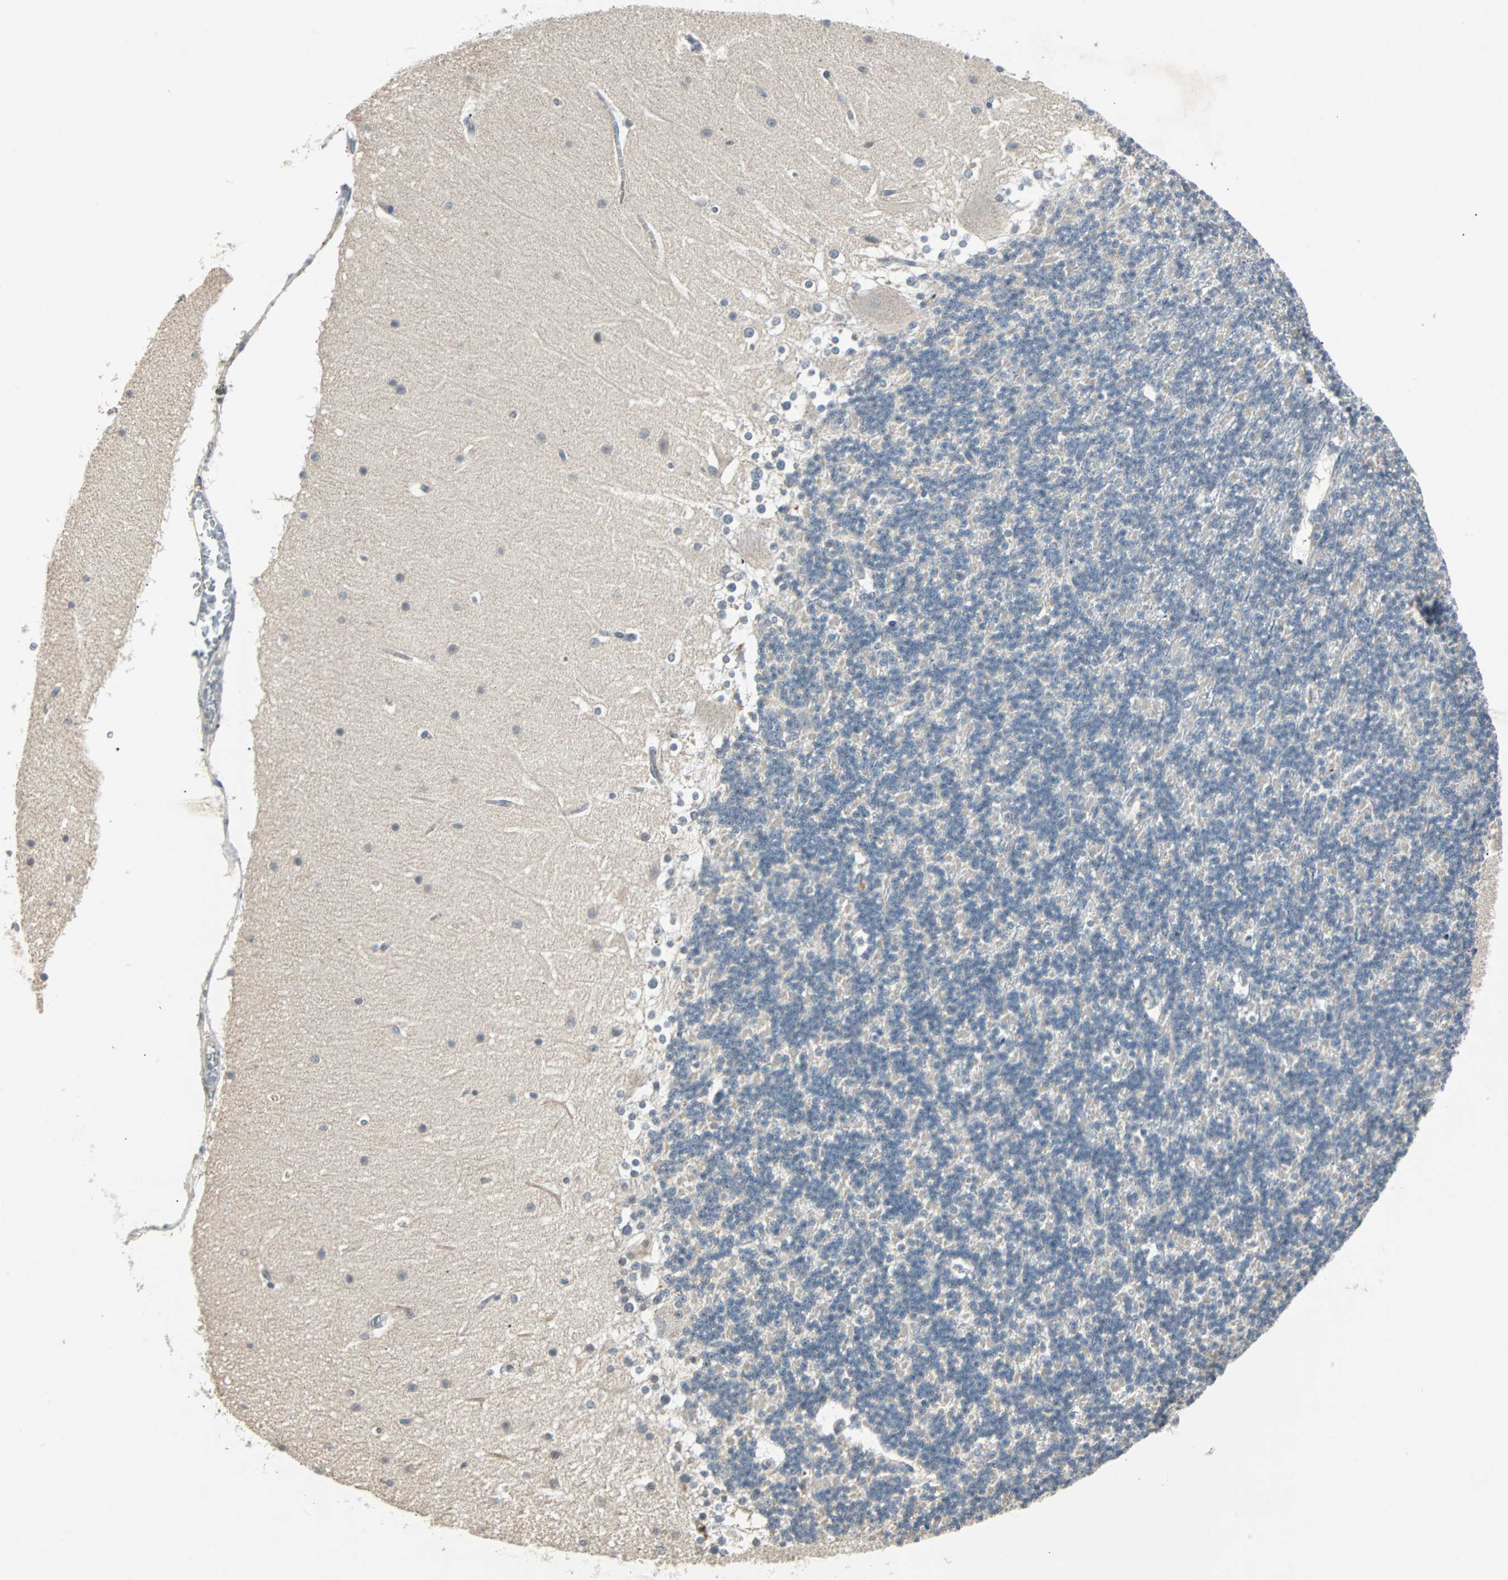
{"staining": {"intensity": "negative", "quantity": "none", "location": "none"}, "tissue": "cerebellum", "cell_type": "Cells in granular layer", "image_type": "normal", "snomed": [{"axis": "morphology", "description": "Normal tissue, NOS"}, {"axis": "topography", "description": "Cerebellum"}], "caption": "Cells in granular layer are negative for protein expression in benign human cerebellum. (DAB (3,3'-diaminobenzidine) immunohistochemistry (IHC) visualized using brightfield microscopy, high magnification).", "gene": "CMC2", "patient": {"sex": "female", "age": 19}}